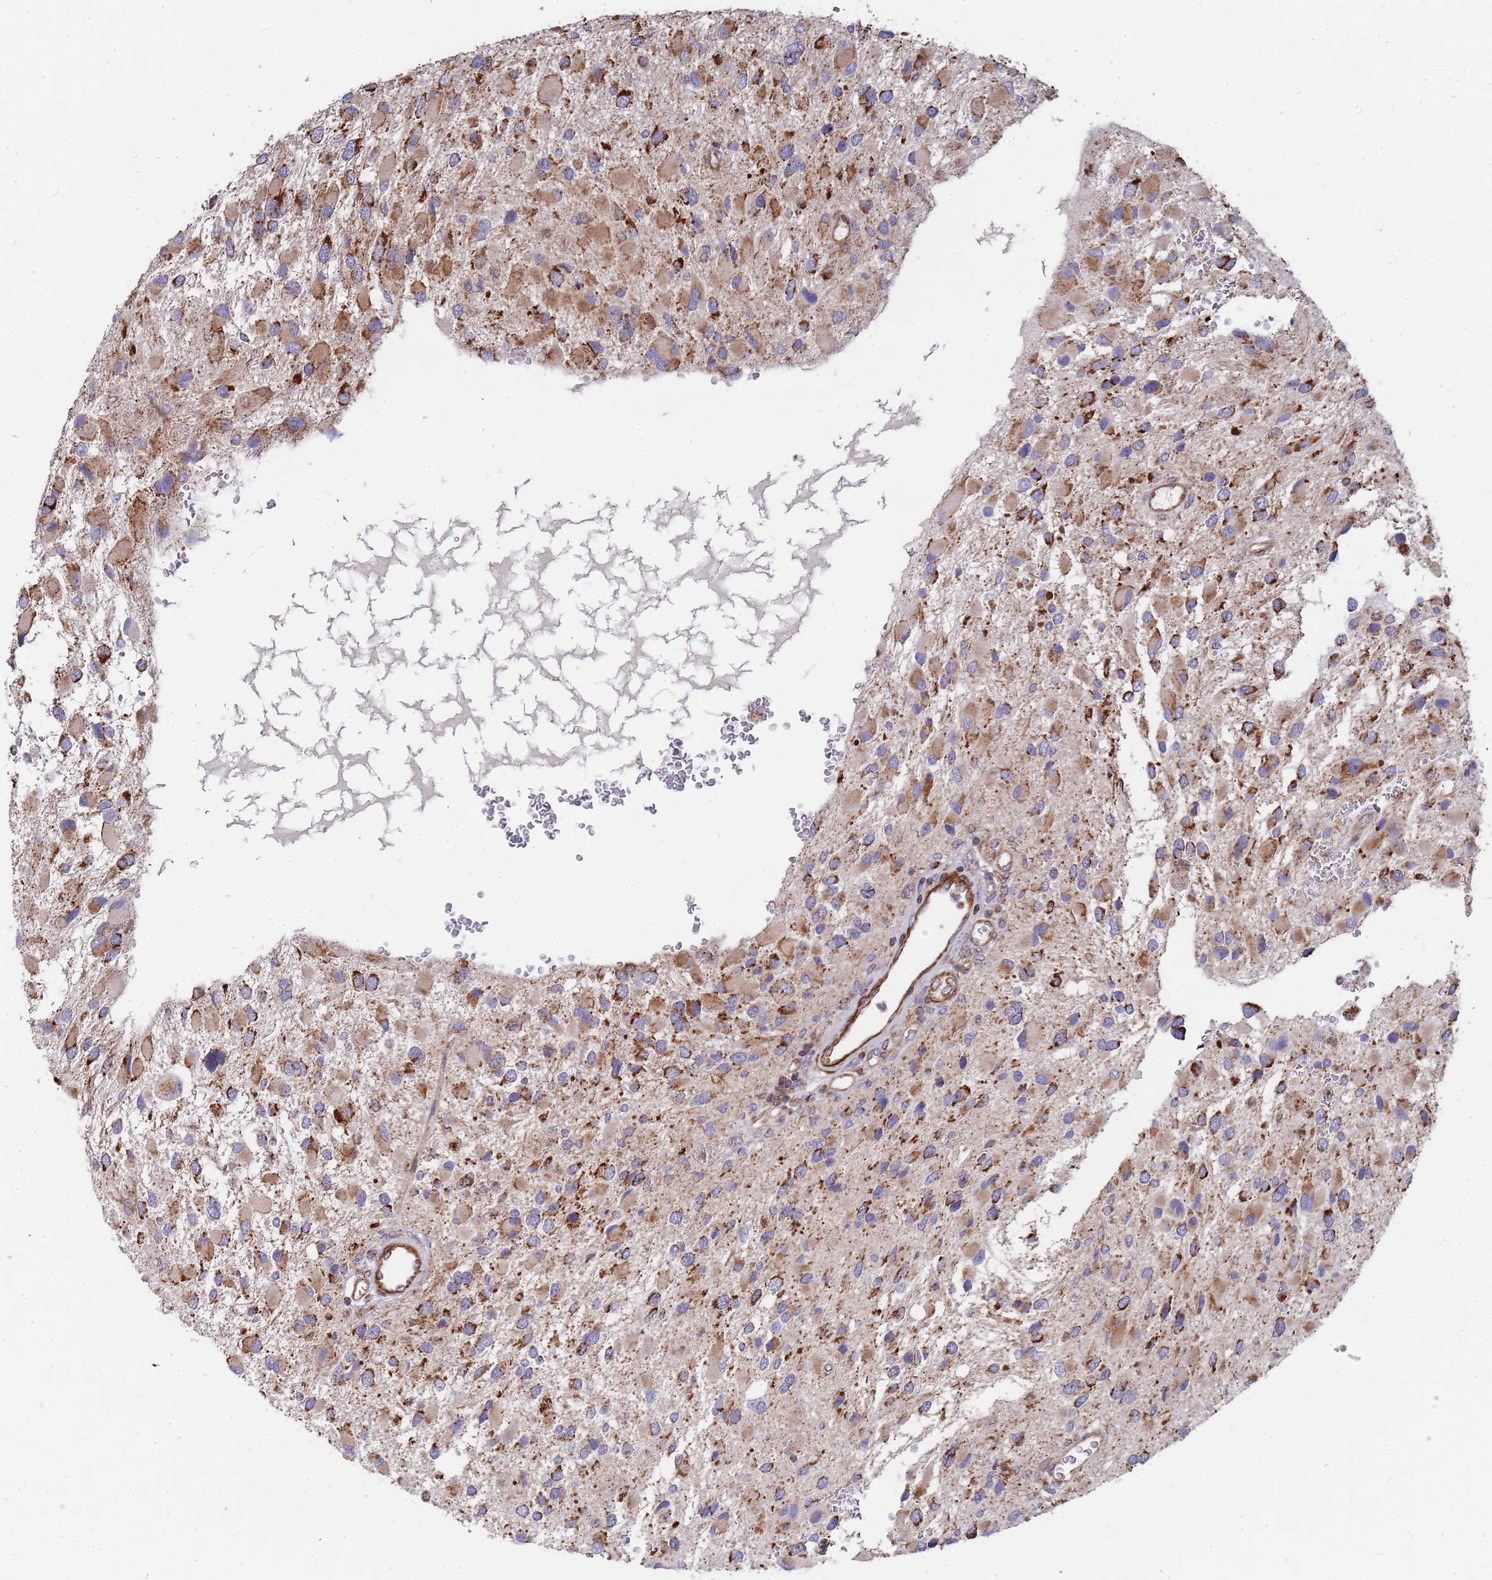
{"staining": {"intensity": "moderate", "quantity": "25%-75%", "location": "cytoplasmic/membranous"}, "tissue": "glioma", "cell_type": "Tumor cells", "image_type": "cancer", "snomed": [{"axis": "morphology", "description": "Glioma, malignant, High grade"}, {"axis": "topography", "description": "Brain"}], "caption": "Immunohistochemistry (IHC) staining of glioma, which demonstrates medium levels of moderate cytoplasmic/membranous staining in approximately 25%-75% of tumor cells indicating moderate cytoplasmic/membranous protein expression. The staining was performed using DAB (brown) for protein detection and nuclei were counterstained in hematoxylin (blue).", "gene": "WDFY3", "patient": {"sex": "male", "age": 53}}